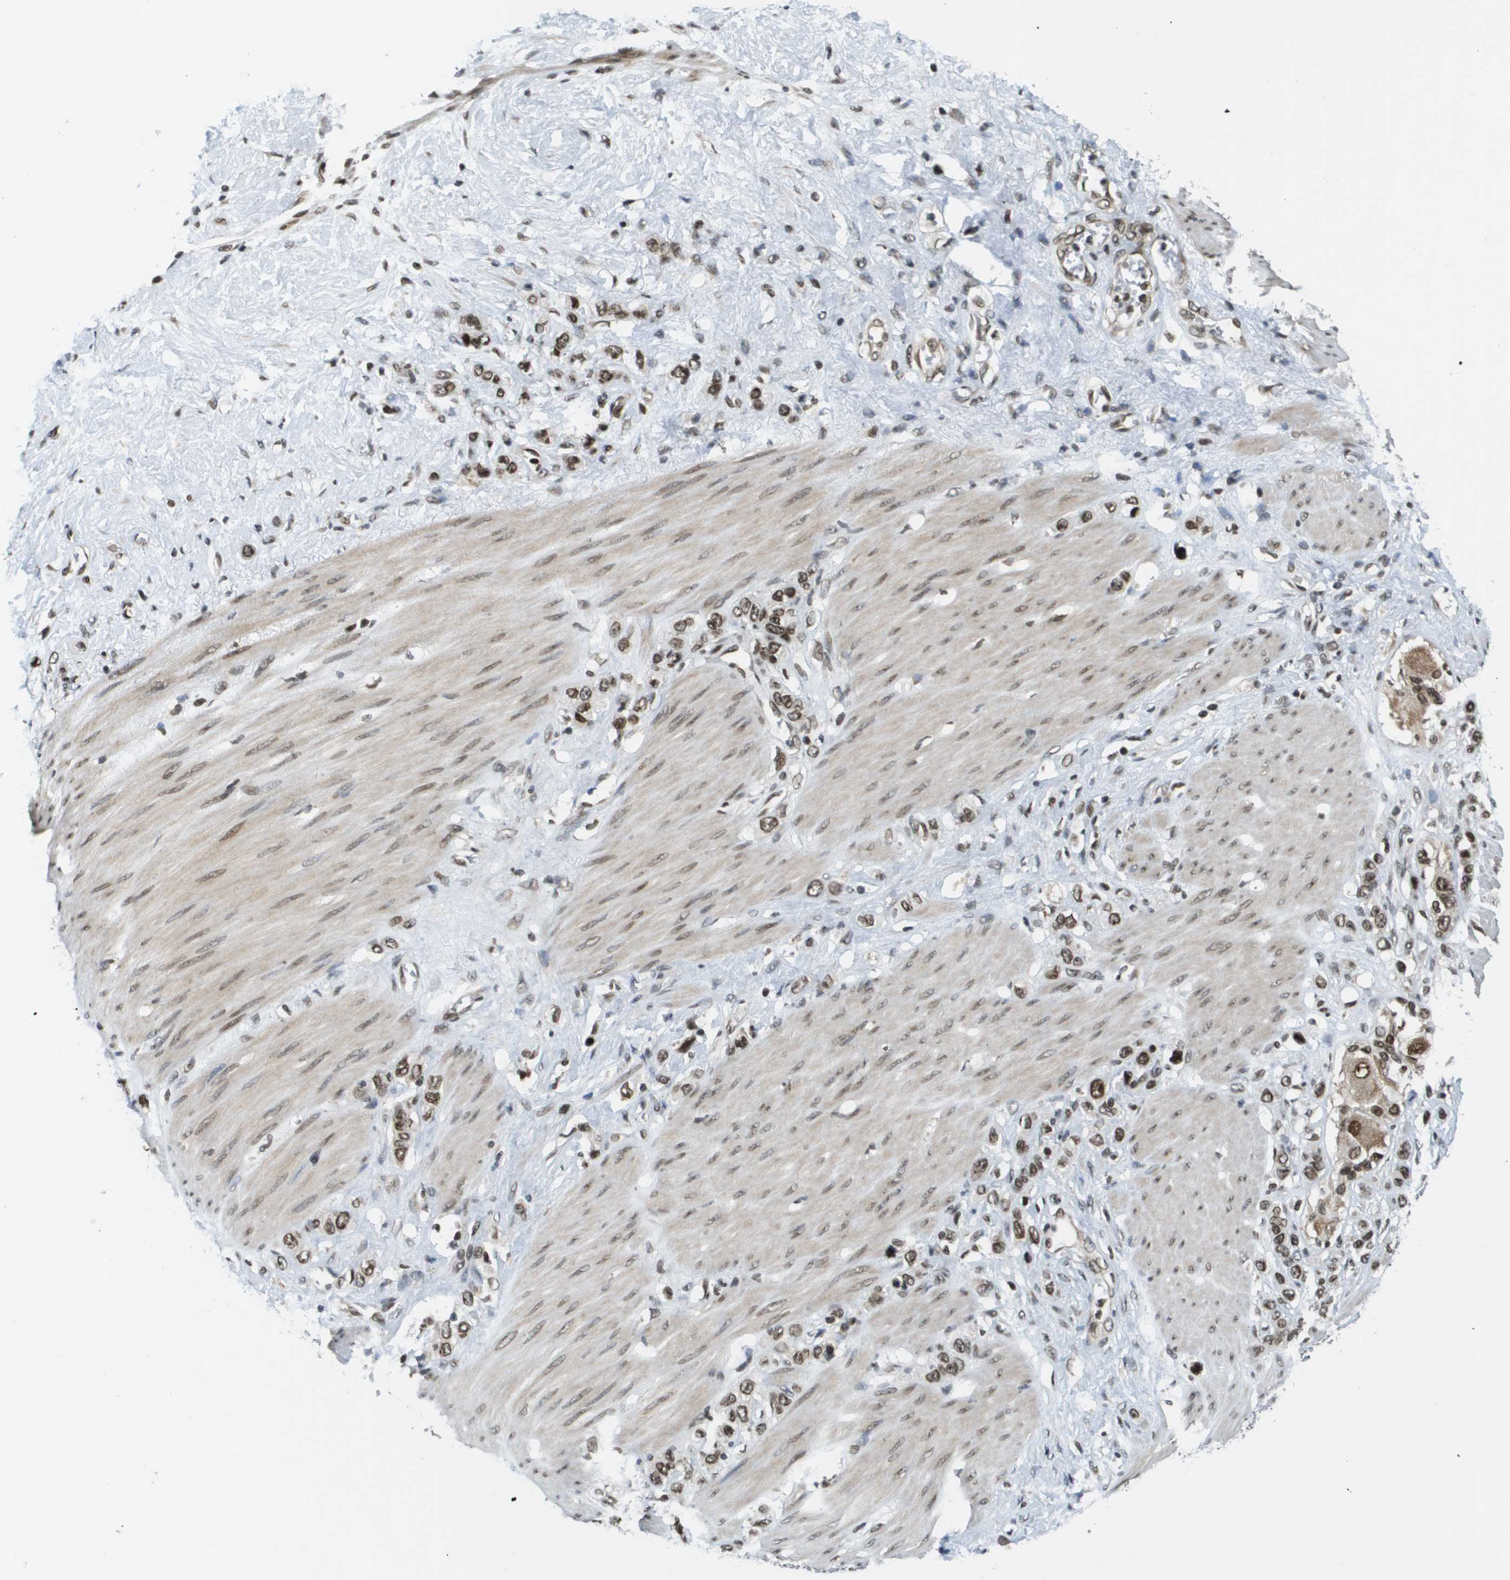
{"staining": {"intensity": "moderate", "quantity": ">75%", "location": "nuclear"}, "tissue": "stomach cancer", "cell_type": "Tumor cells", "image_type": "cancer", "snomed": [{"axis": "morphology", "description": "Adenocarcinoma, NOS"}, {"axis": "morphology", "description": "Adenocarcinoma, High grade"}, {"axis": "topography", "description": "Stomach, upper"}, {"axis": "topography", "description": "Stomach, lower"}], "caption": "A photomicrograph of adenocarcinoma (stomach) stained for a protein reveals moderate nuclear brown staining in tumor cells.", "gene": "RECQL4", "patient": {"sex": "female", "age": 65}}